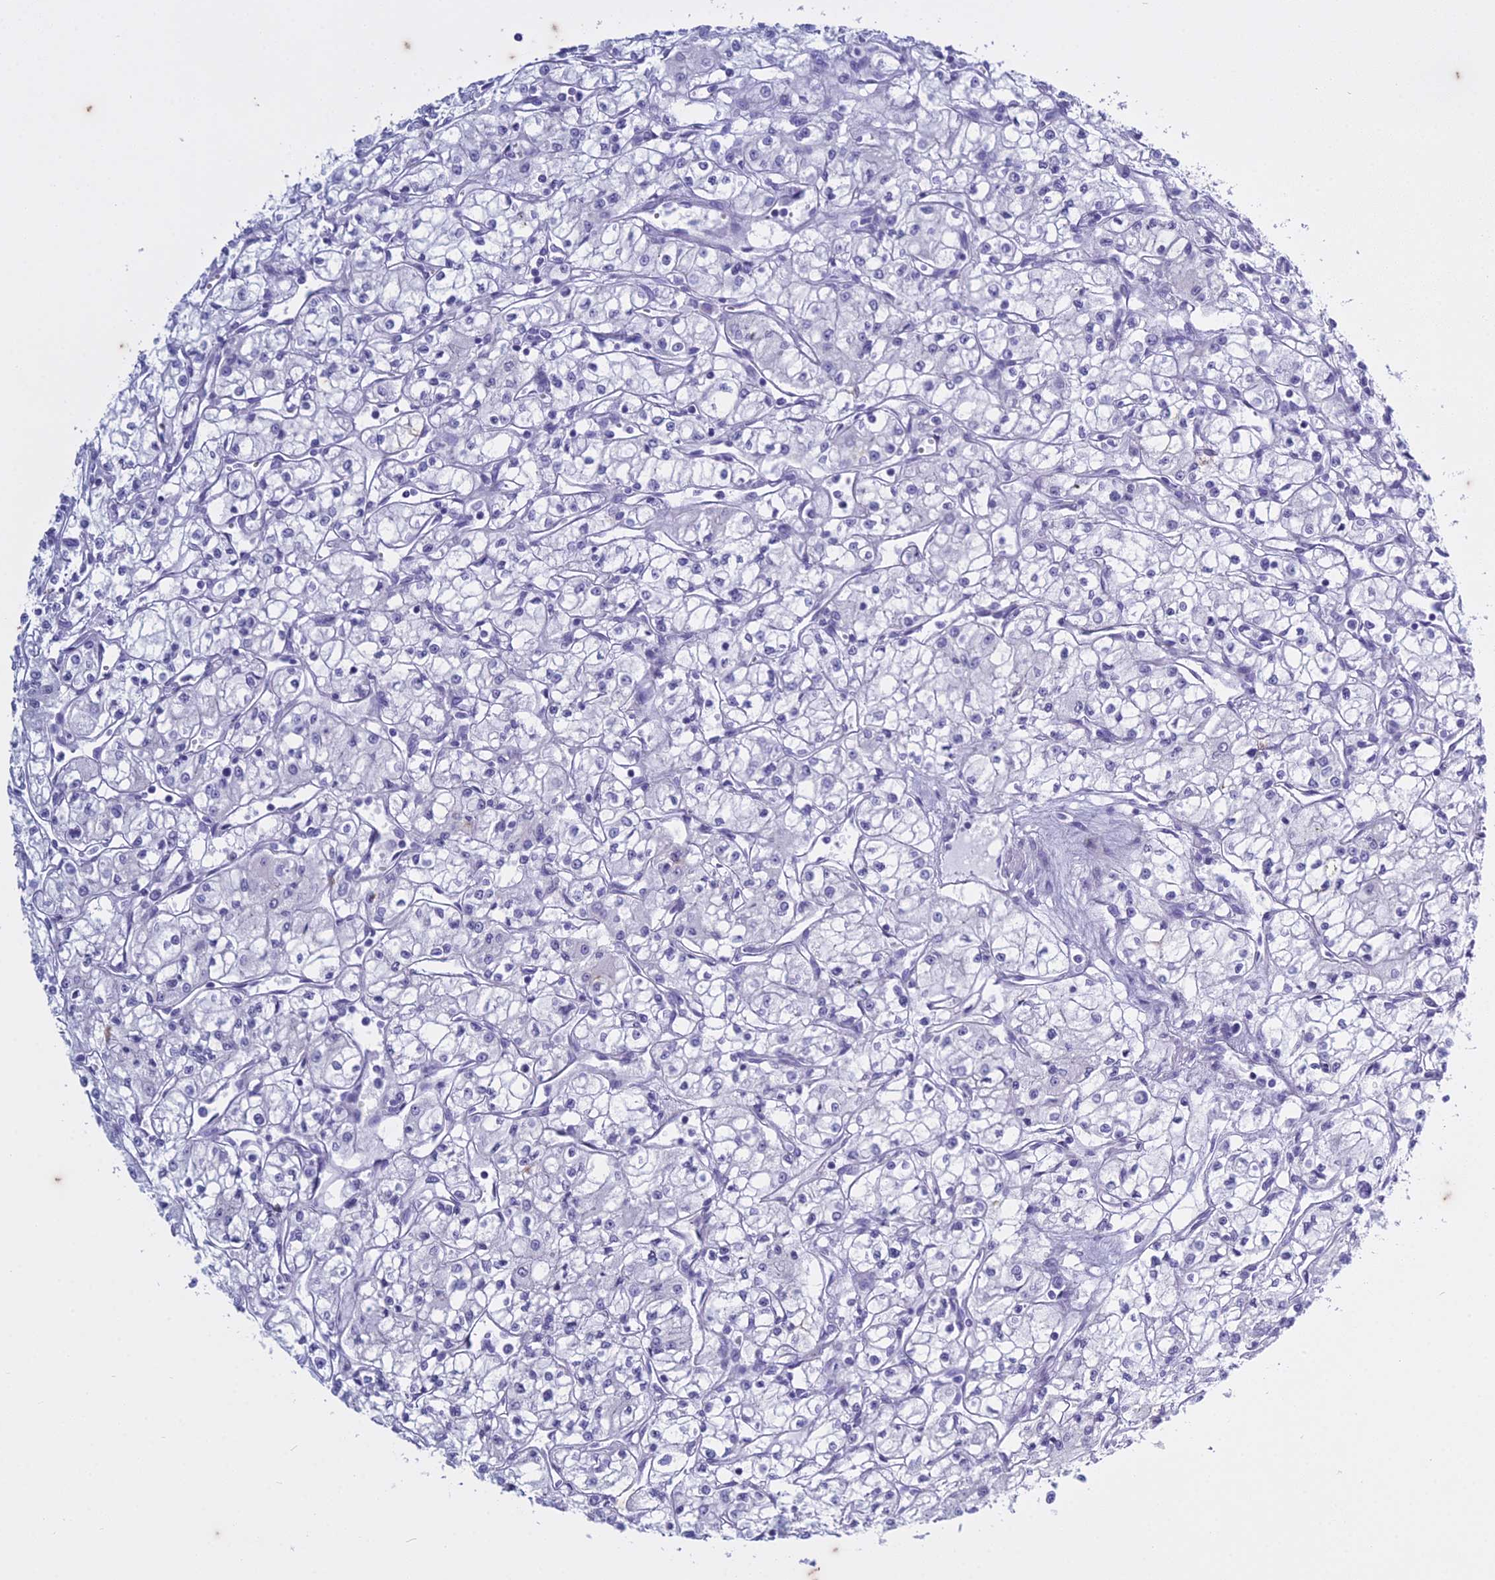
{"staining": {"intensity": "negative", "quantity": "none", "location": "none"}, "tissue": "renal cancer", "cell_type": "Tumor cells", "image_type": "cancer", "snomed": [{"axis": "morphology", "description": "Adenocarcinoma, NOS"}, {"axis": "topography", "description": "Kidney"}], "caption": "This is an IHC image of human renal cancer (adenocarcinoma). There is no staining in tumor cells.", "gene": "HMGB4", "patient": {"sex": "male", "age": 59}}